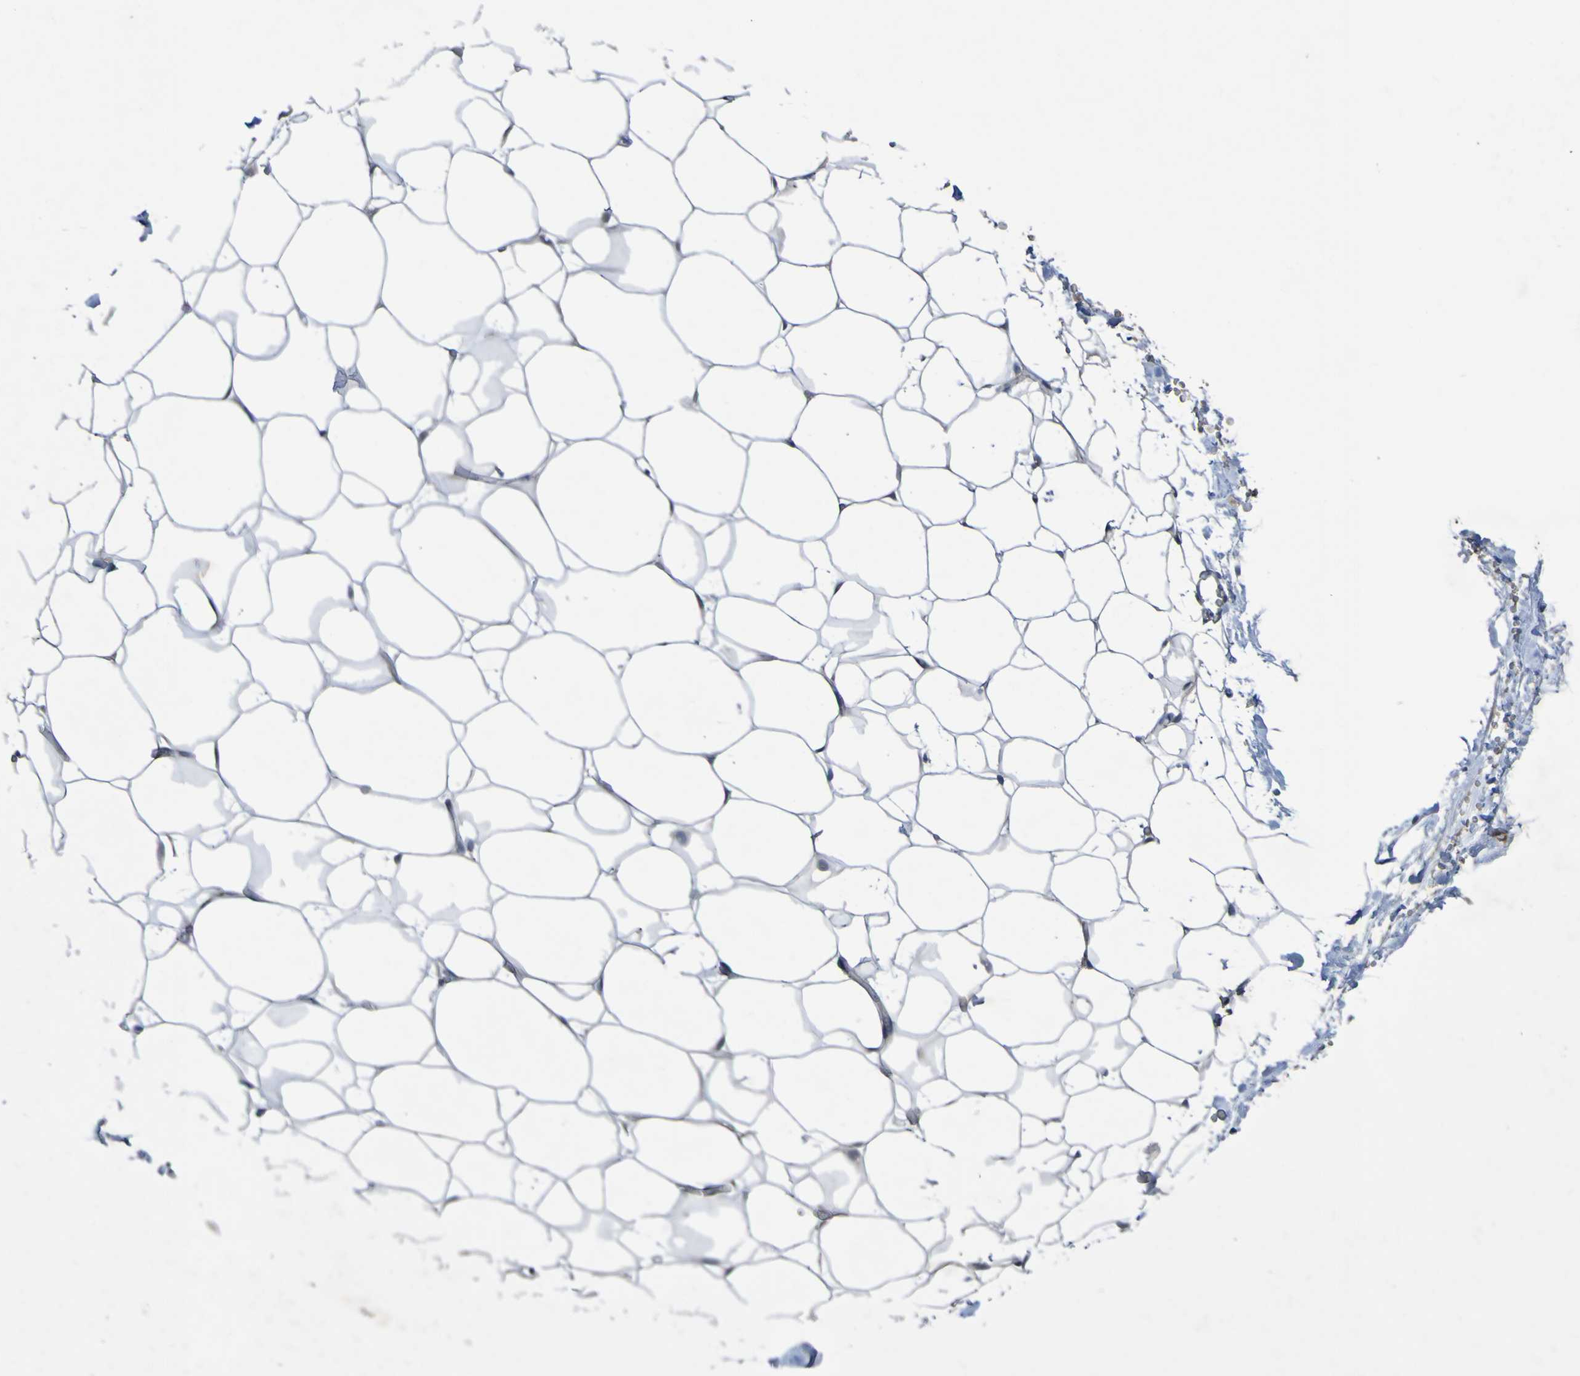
{"staining": {"intensity": "negative", "quantity": "none", "location": "none"}, "tissue": "adipose tissue", "cell_type": "Adipocytes", "image_type": "normal", "snomed": [{"axis": "morphology", "description": "Normal tissue, NOS"}, {"axis": "topography", "description": "Breast"}, {"axis": "topography", "description": "Adipose tissue"}], "caption": "This photomicrograph is of normal adipose tissue stained with immunohistochemistry (IHC) to label a protein in brown with the nuclei are counter-stained blue. There is no positivity in adipocytes.", "gene": "SDK1", "patient": {"sex": "female", "age": 25}}